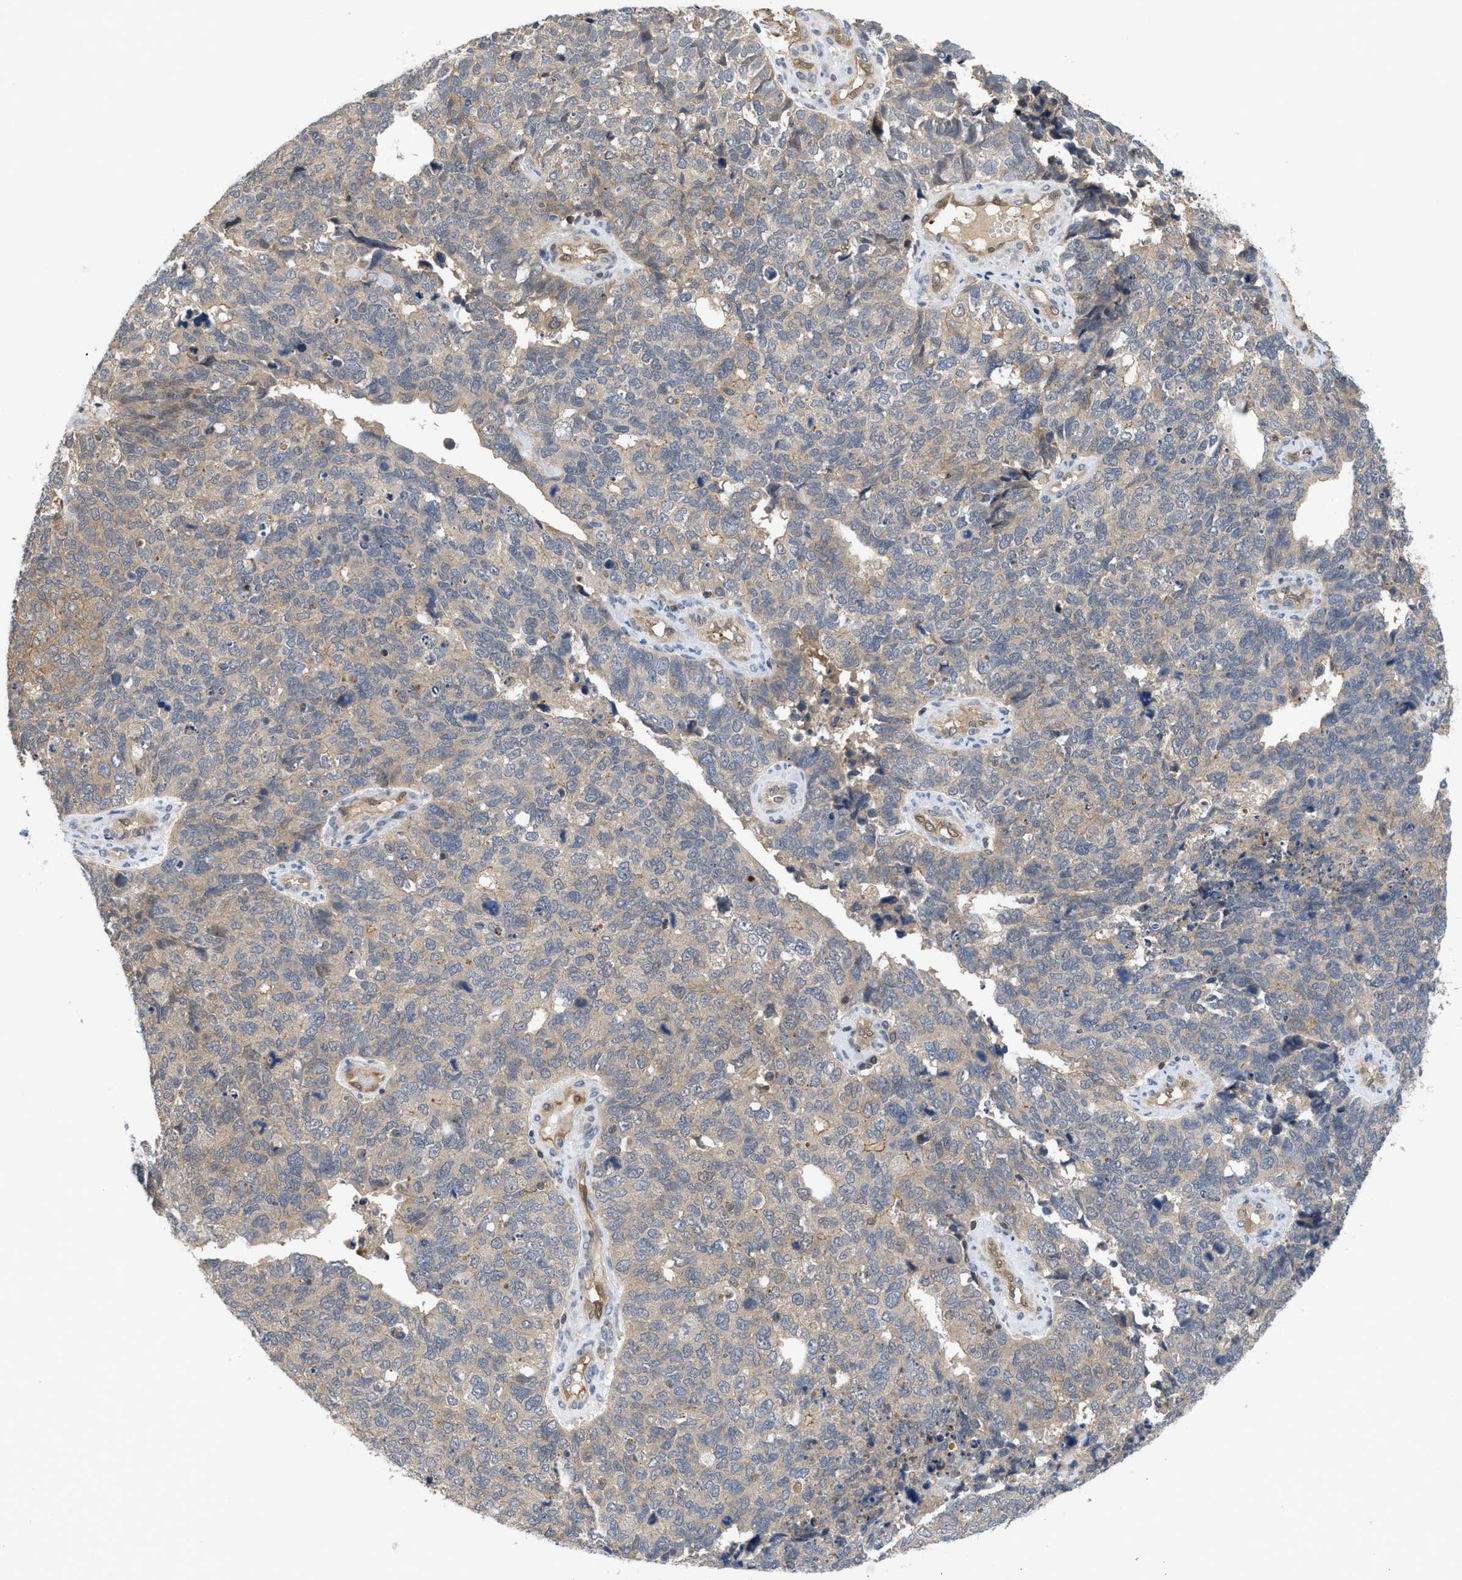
{"staining": {"intensity": "negative", "quantity": "none", "location": "none"}, "tissue": "cervical cancer", "cell_type": "Tumor cells", "image_type": "cancer", "snomed": [{"axis": "morphology", "description": "Squamous cell carcinoma, NOS"}, {"axis": "topography", "description": "Cervix"}], "caption": "Immunohistochemistry (IHC) micrograph of cervical cancer (squamous cell carcinoma) stained for a protein (brown), which shows no positivity in tumor cells. (Stains: DAB immunohistochemistry with hematoxylin counter stain, Microscopy: brightfield microscopy at high magnification).", "gene": "LDAF1", "patient": {"sex": "female", "age": 63}}